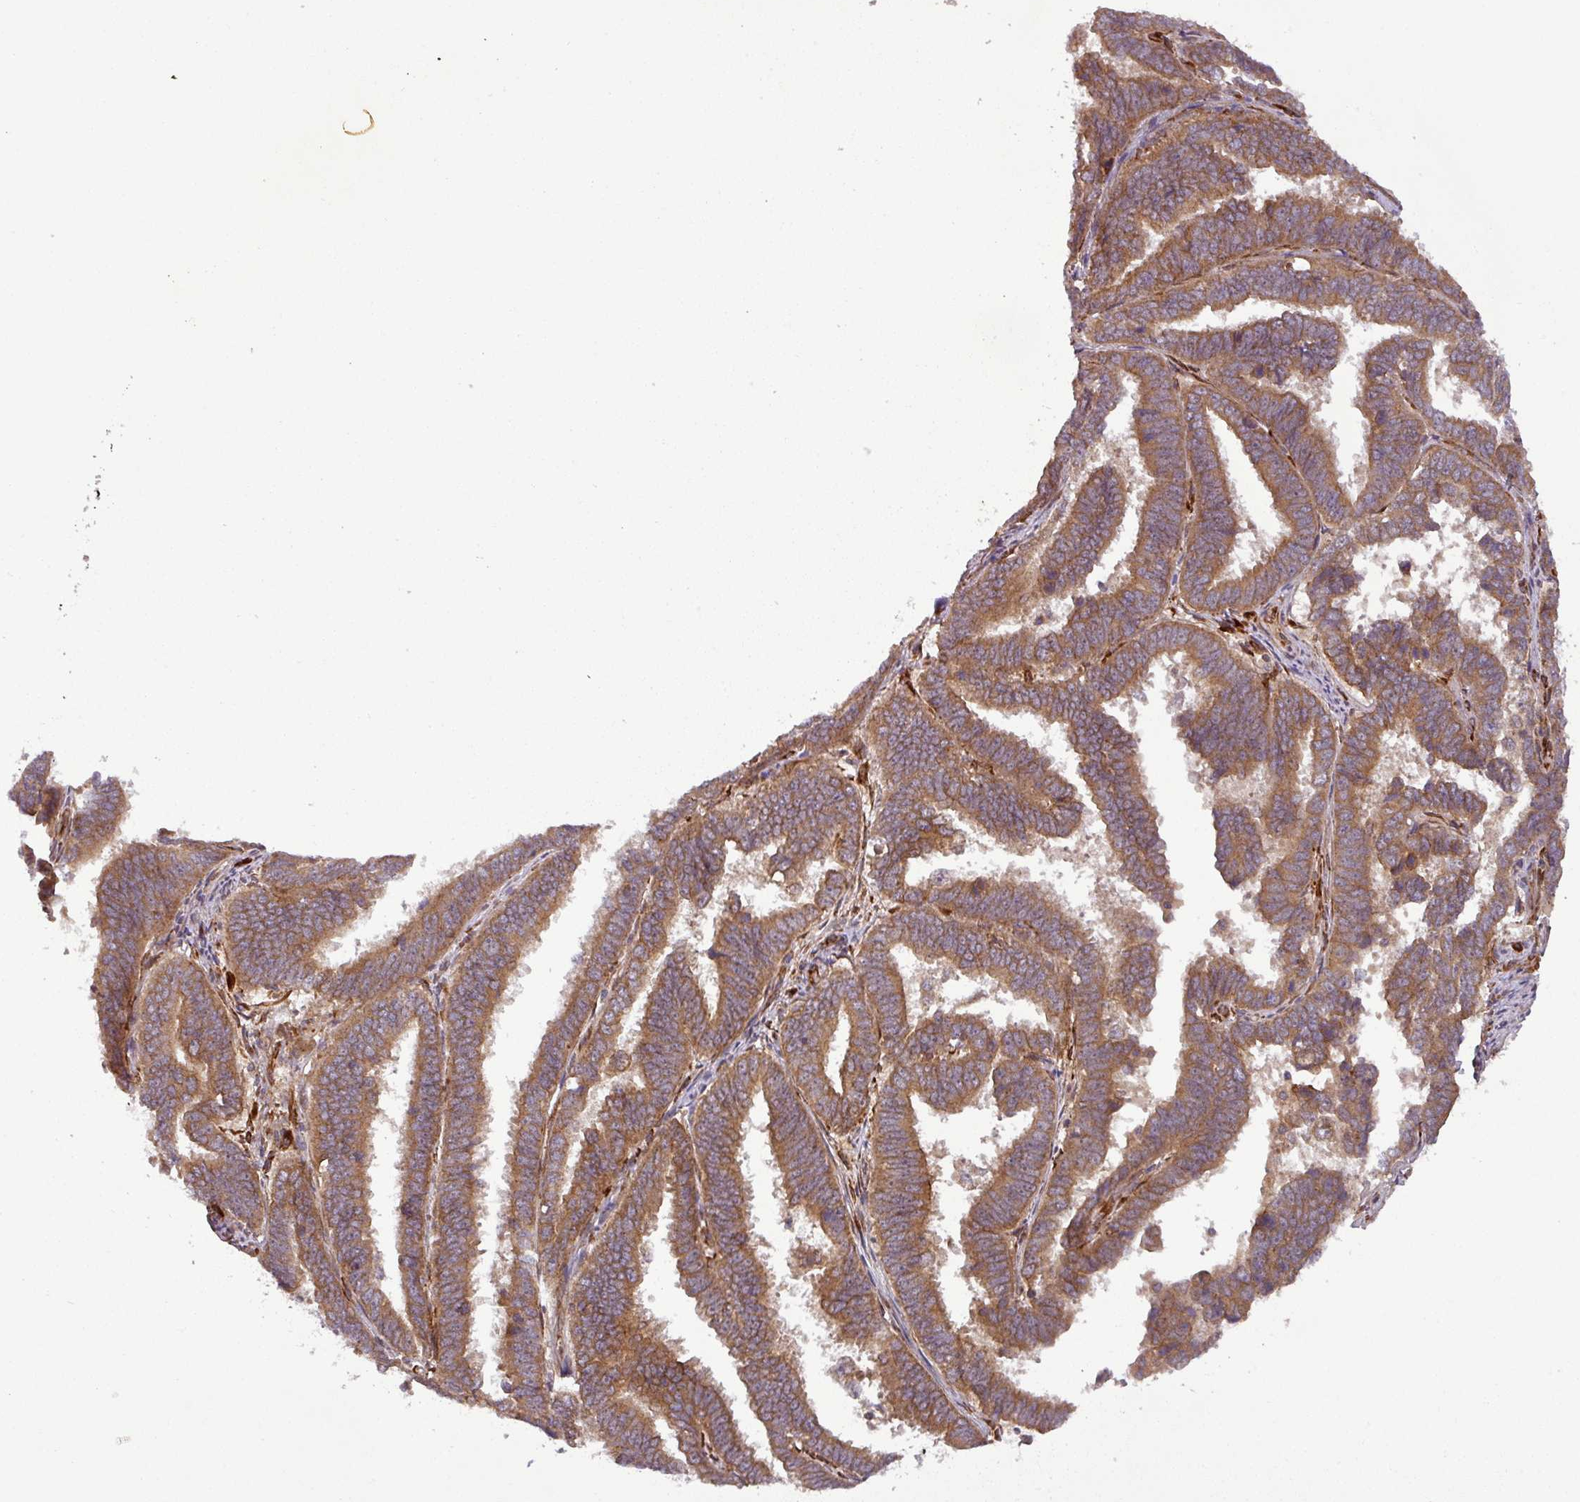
{"staining": {"intensity": "strong", "quantity": ">75%", "location": "cytoplasmic/membranous"}, "tissue": "endometrial cancer", "cell_type": "Tumor cells", "image_type": "cancer", "snomed": [{"axis": "morphology", "description": "Adenocarcinoma, NOS"}, {"axis": "topography", "description": "Endometrium"}], "caption": "Immunohistochemistry (IHC) (DAB) staining of human endometrial adenocarcinoma exhibits strong cytoplasmic/membranous protein expression in approximately >75% of tumor cells. (Stains: DAB (3,3'-diaminobenzidine) in brown, nuclei in blue, Microscopy: brightfield microscopy at high magnification).", "gene": "ART1", "patient": {"sex": "female", "age": 75}}